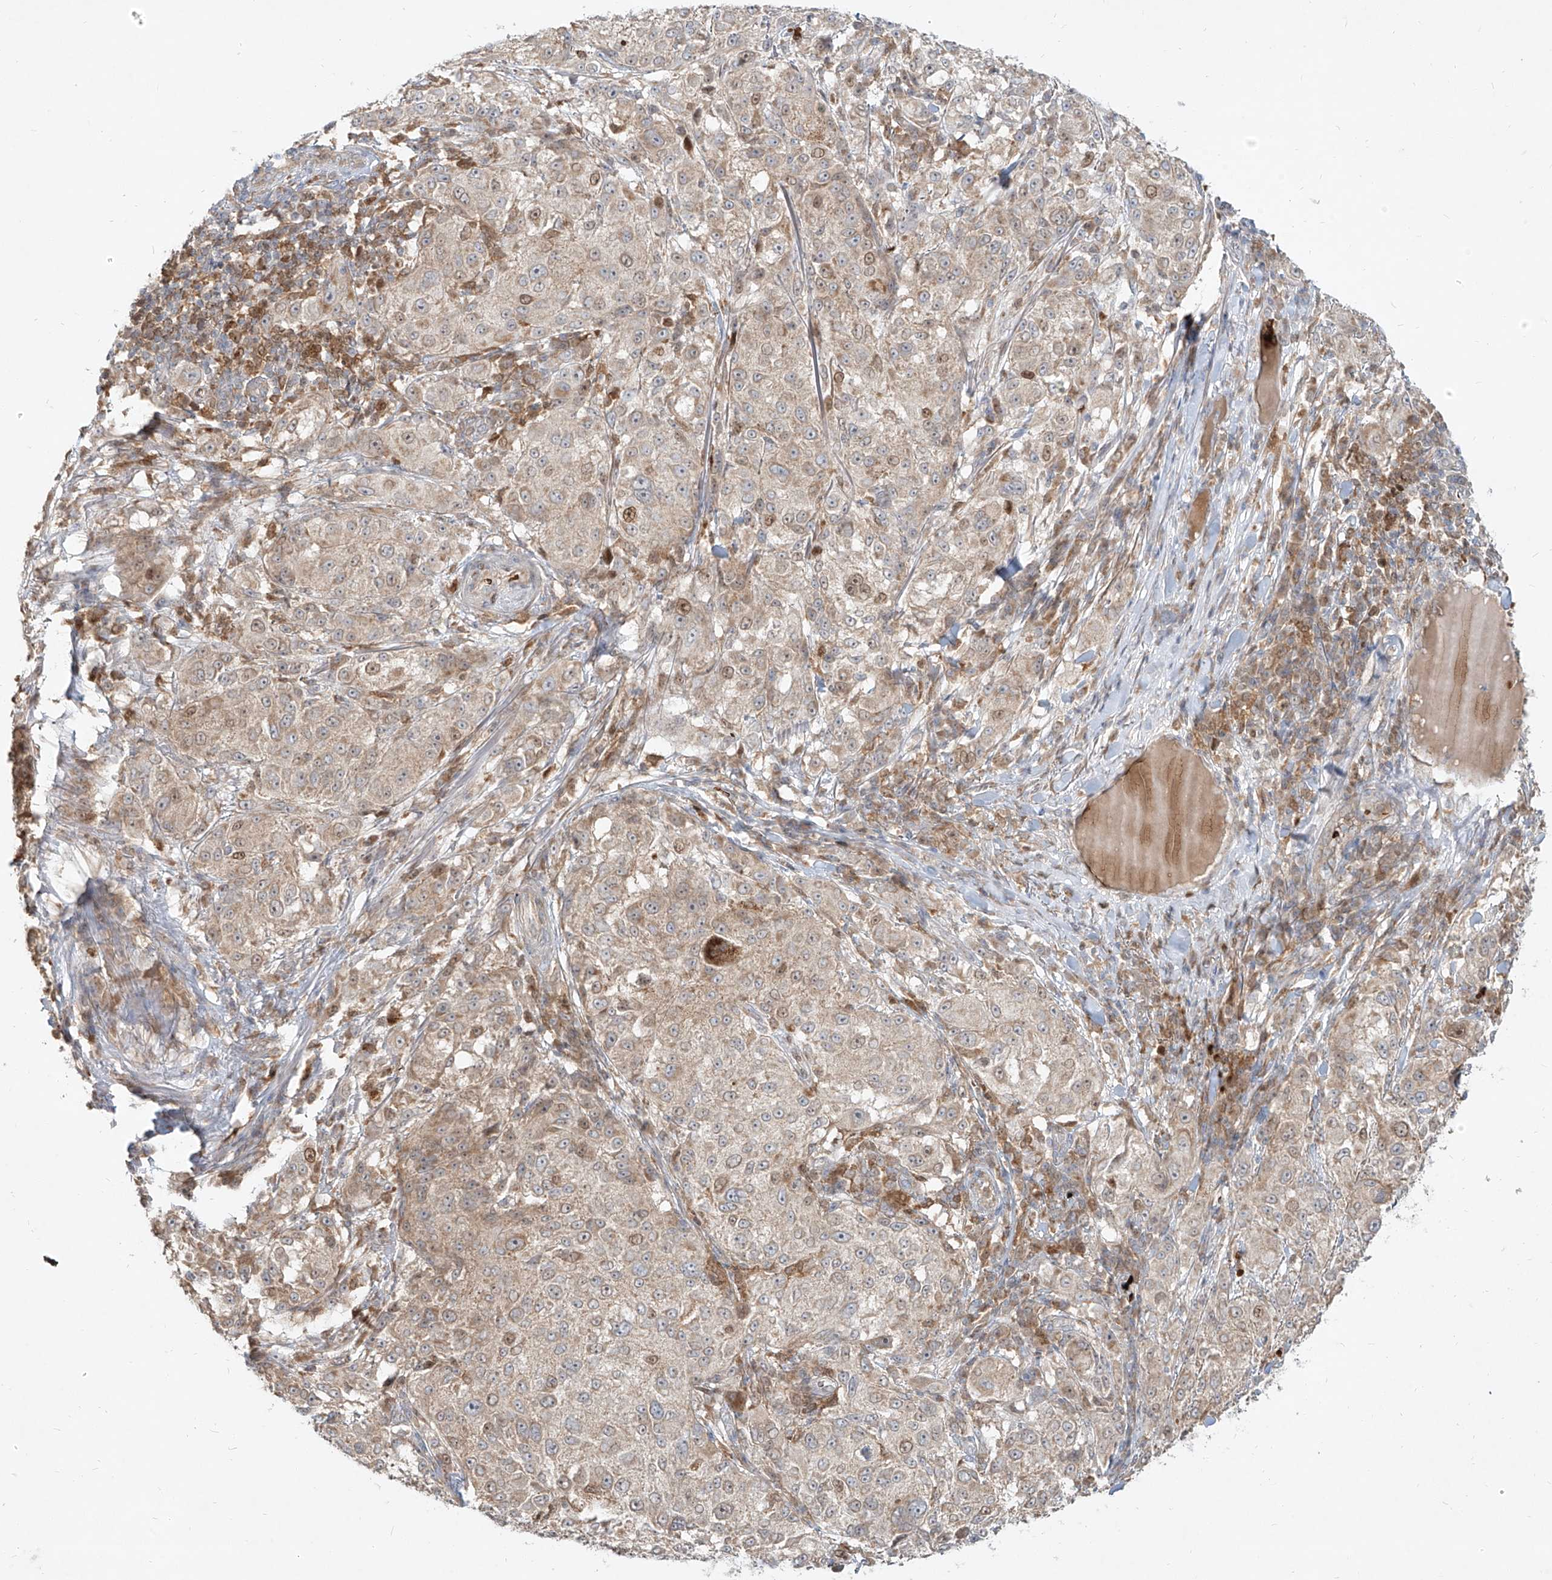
{"staining": {"intensity": "moderate", "quantity": "<25%", "location": "cytoplasmic/membranous,nuclear"}, "tissue": "melanoma", "cell_type": "Tumor cells", "image_type": "cancer", "snomed": [{"axis": "morphology", "description": "Necrosis, NOS"}, {"axis": "morphology", "description": "Malignant melanoma, NOS"}, {"axis": "topography", "description": "Skin"}], "caption": "High-power microscopy captured an immunohistochemistry (IHC) micrograph of malignant melanoma, revealing moderate cytoplasmic/membranous and nuclear expression in about <25% of tumor cells.", "gene": "FGD2", "patient": {"sex": "female", "age": 87}}